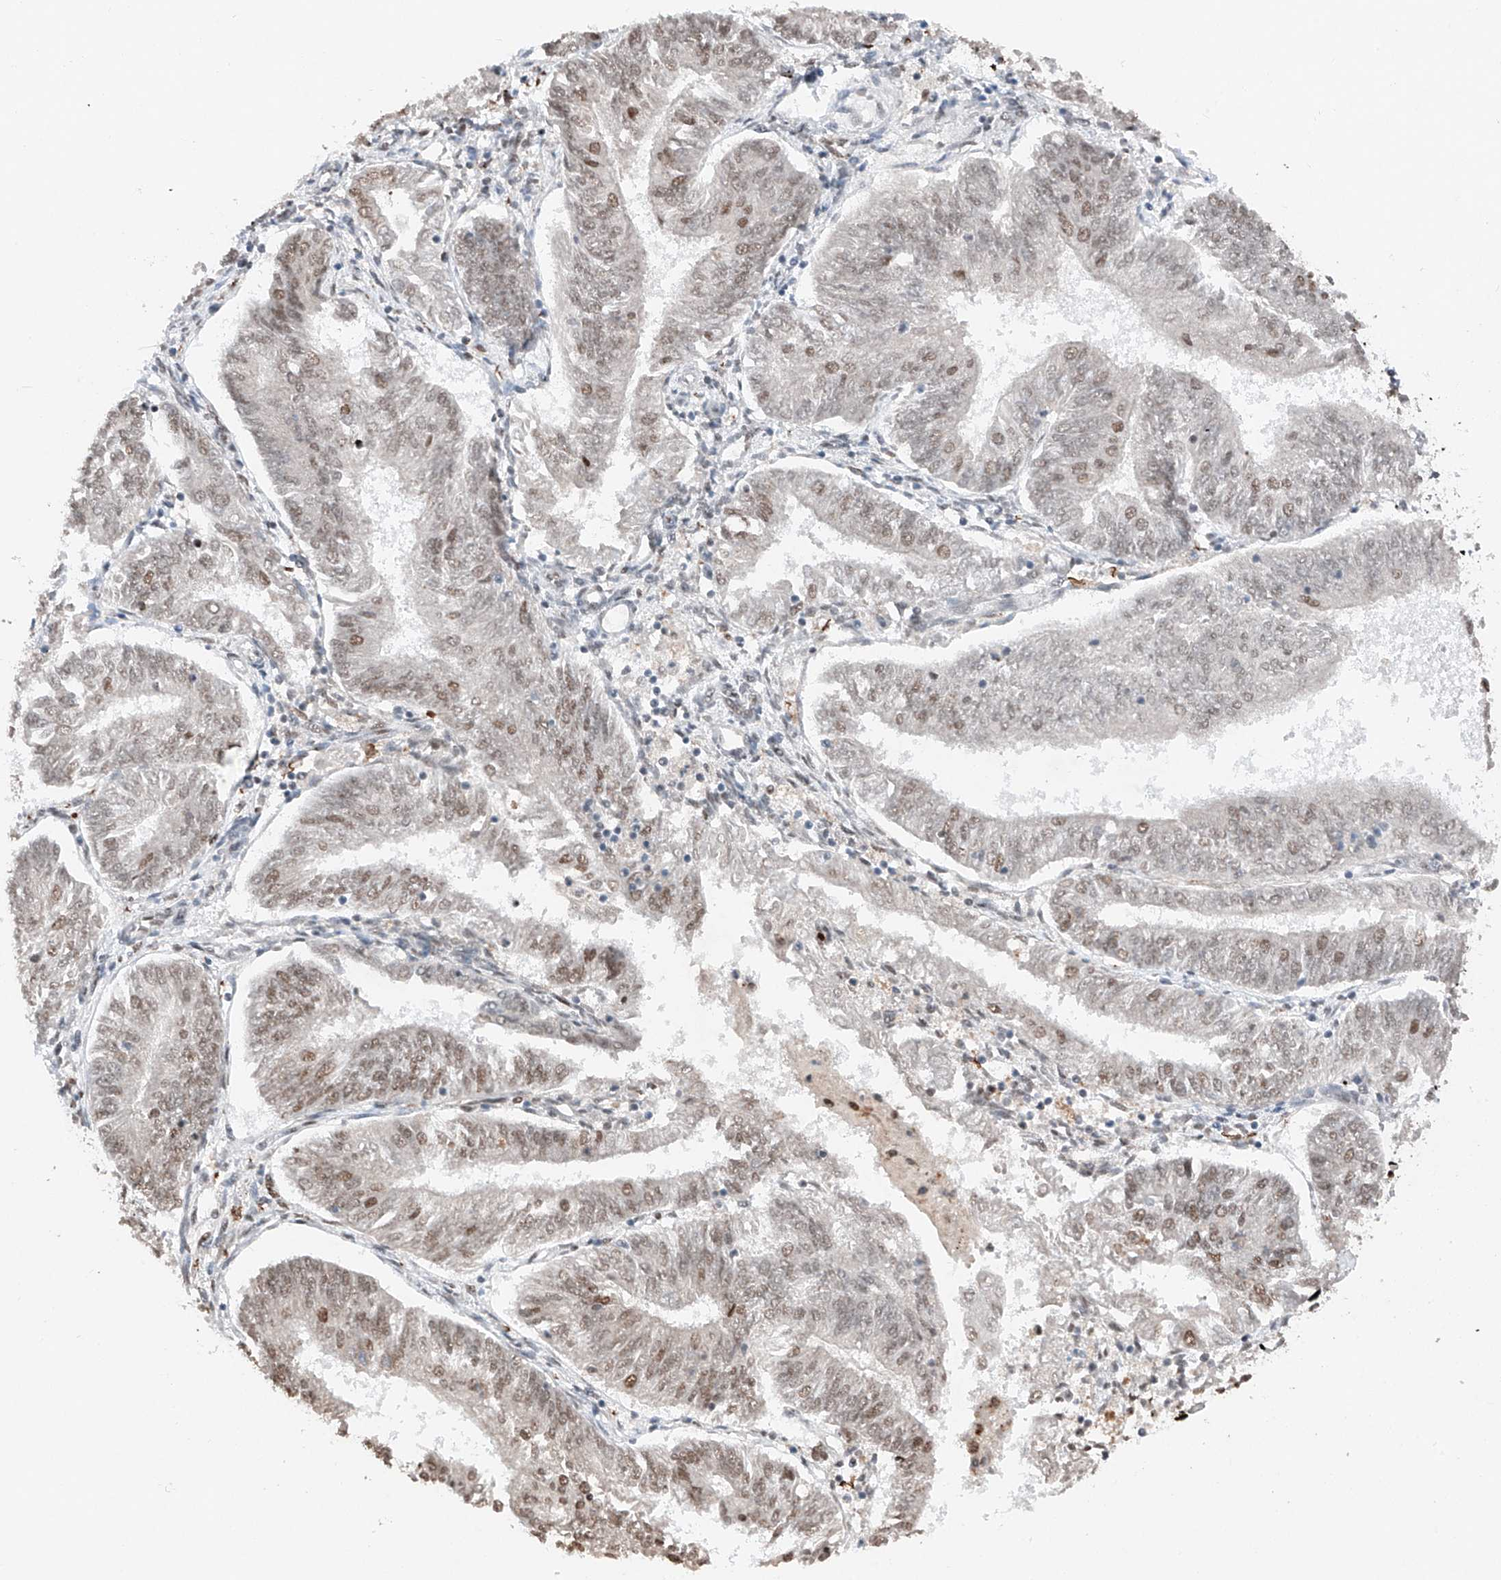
{"staining": {"intensity": "moderate", "quantity": "<25%", "location": "nuclear"}, "tissue": "endometrial cancer", "cell_type": "Tumor cells", "image_type": "cancer", "snomed": [{"axis": "morphology", "description": "Adenocarcinoma, NOS"}, {"axis": "topography", "description": "Endometrium"}], "caption": "This is a histology image of immunohistochemistry (IHC) staining of endometrial cancer (adenocarcinoma), which shows moderate positivity in the nuclear of tumor cells.", "gene": "TBX4", "patient": {"sex": "female", "age": 58}}